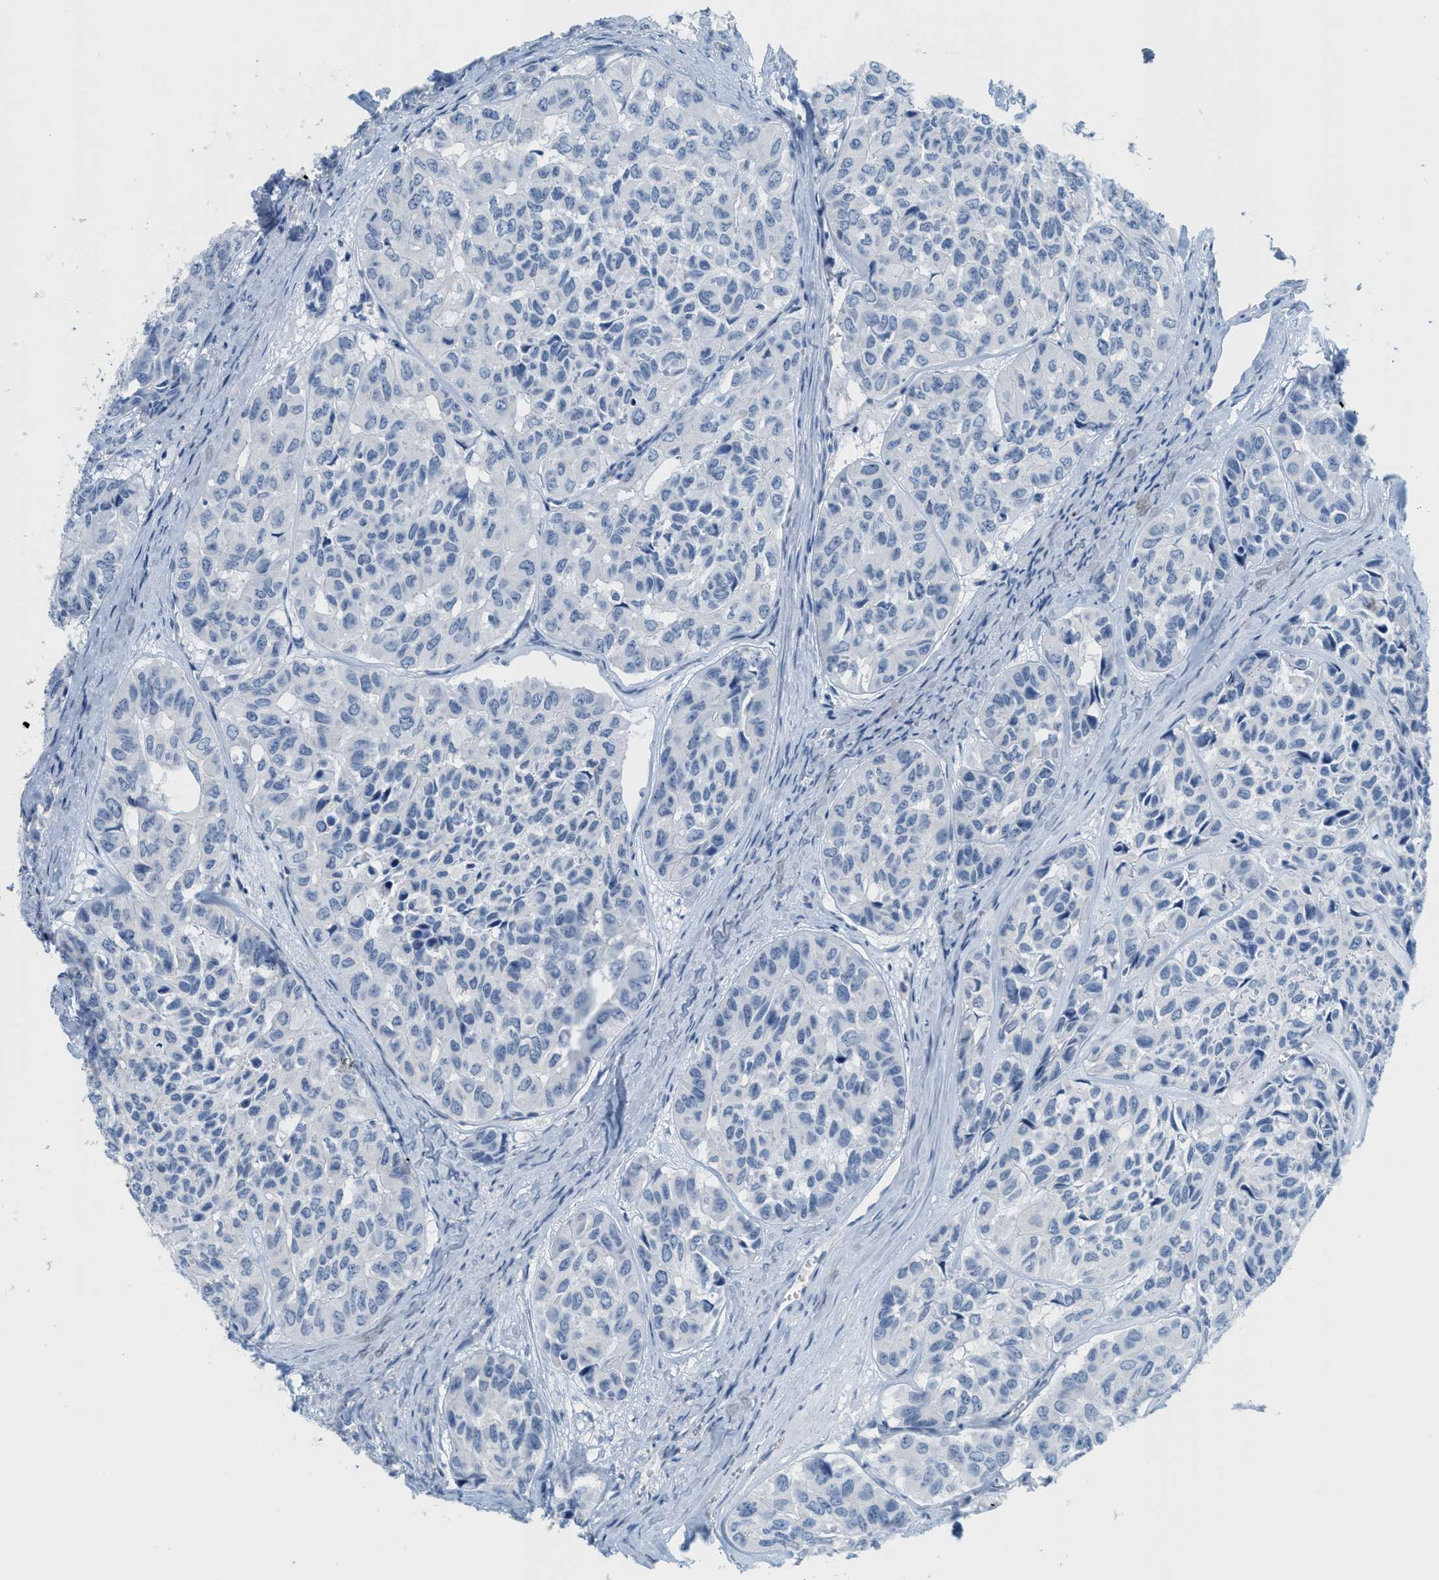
{"staining": {"intensity": "negative", "quantity": "none", "location": "none"}, "tissue": "head and neck cancer", "cell_type": "Tumor cells", "image_type": "cancer", "snomed": [{"axis": "morphology", "description": "Adenocarcinoma, NOS"}, {"axis": "topography", "description": "Salivary gland, NOS"}, {"axis": "topography", "description": "Head-Neck"}], "caption": "The micrograph exhibits no significant staining in tumor cells of adenocarcinoma (head and neck).", "gene": "GPM6A", "patient": {"sex": "female", "age": 76}}